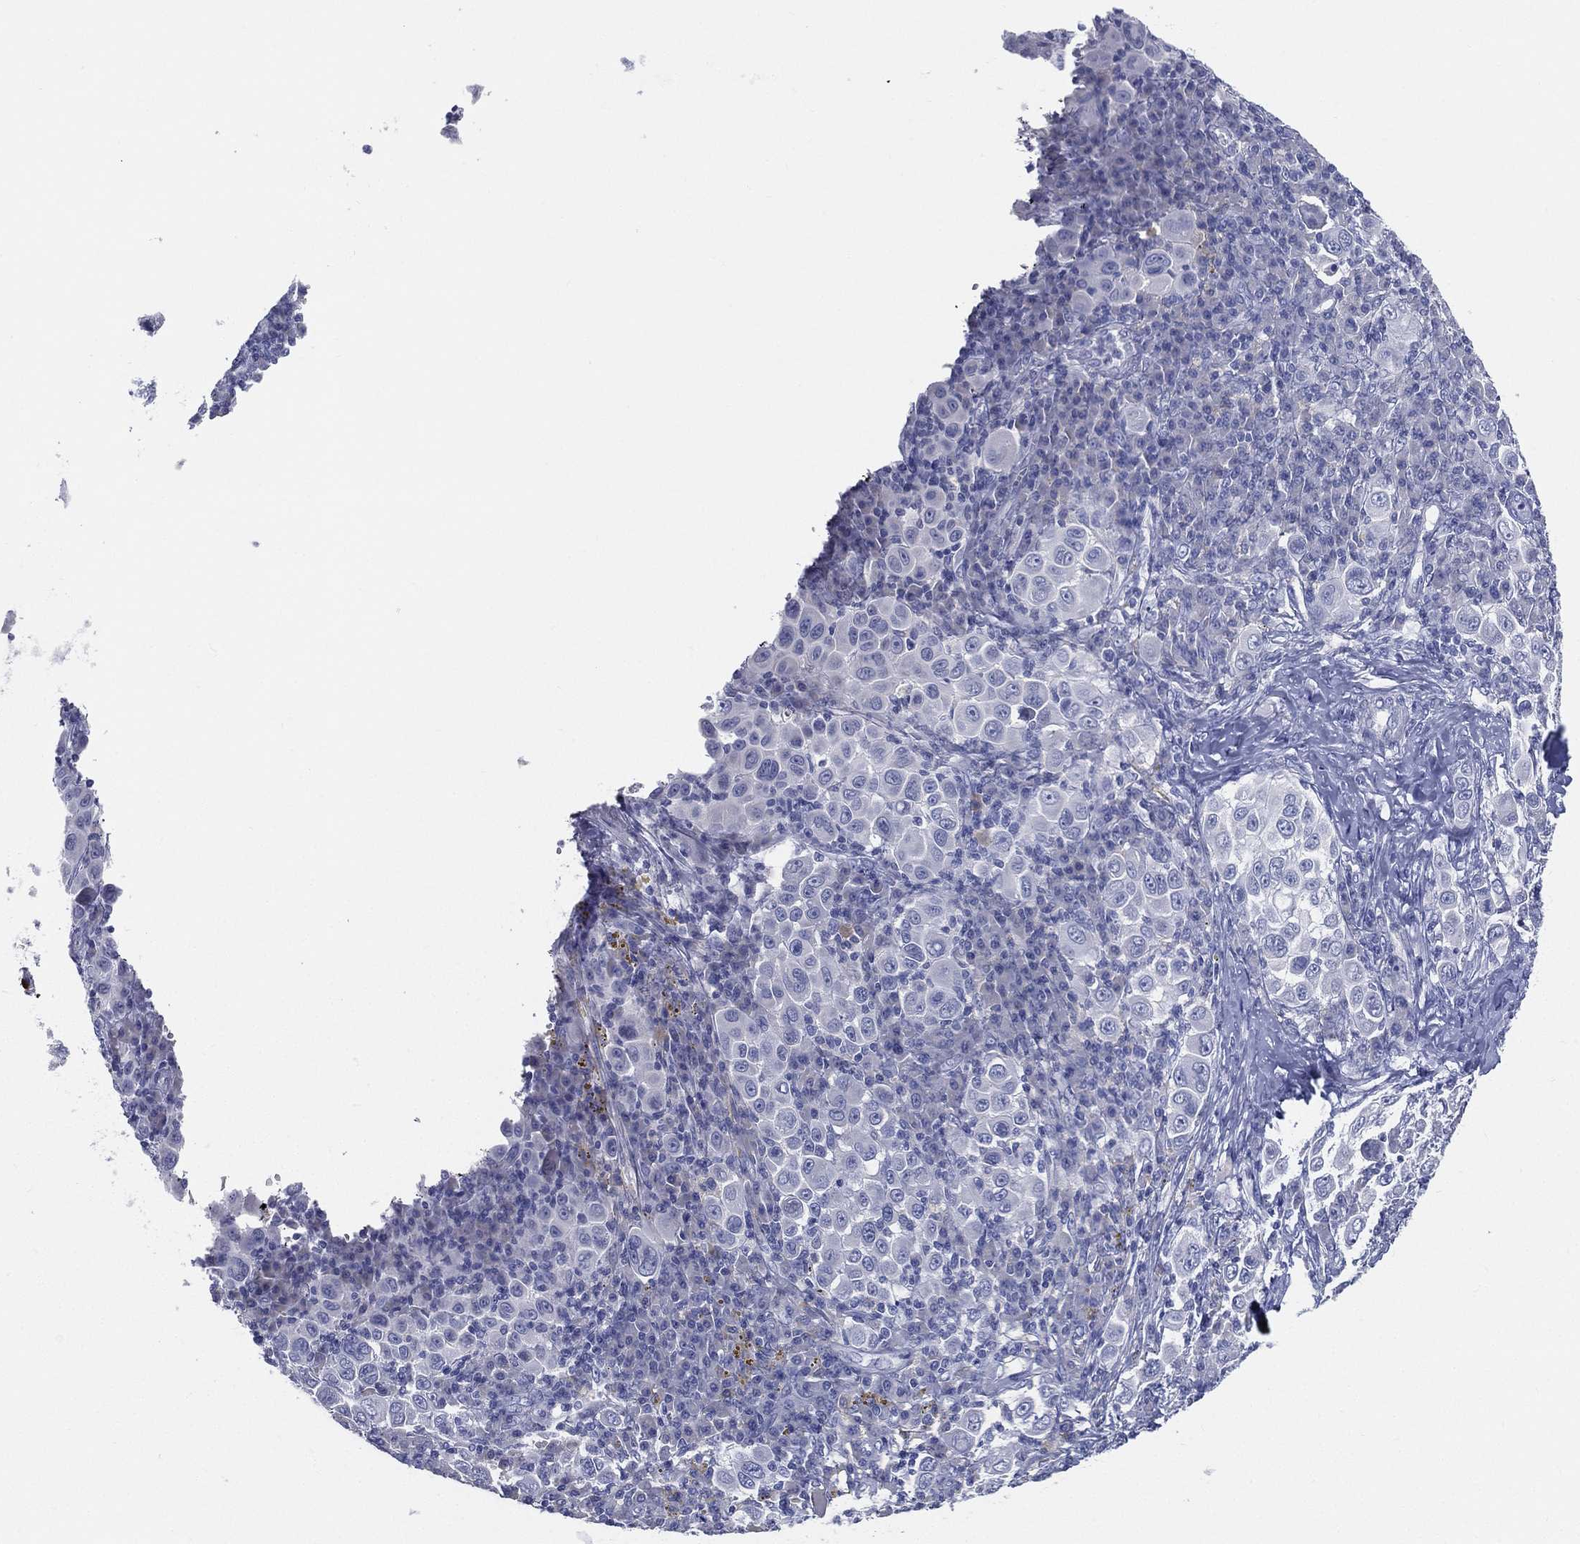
{"staining": {"intensity": "negative", "quantity": "none", "location": "none"}, "tissue": "melanoma", "cell_type": "Tumor cells", "image_type": "cancer", "snomed": [{"axis": "morphology", "description": "Malignant melanoma, NOS"}, {"axis": "topography", "description": "Skin"}], "caption": "A micrograph of human melanoma is negative for staining in tumor cells.", "gene": "STS", "patient": {"sex": "female", "age": 57}}